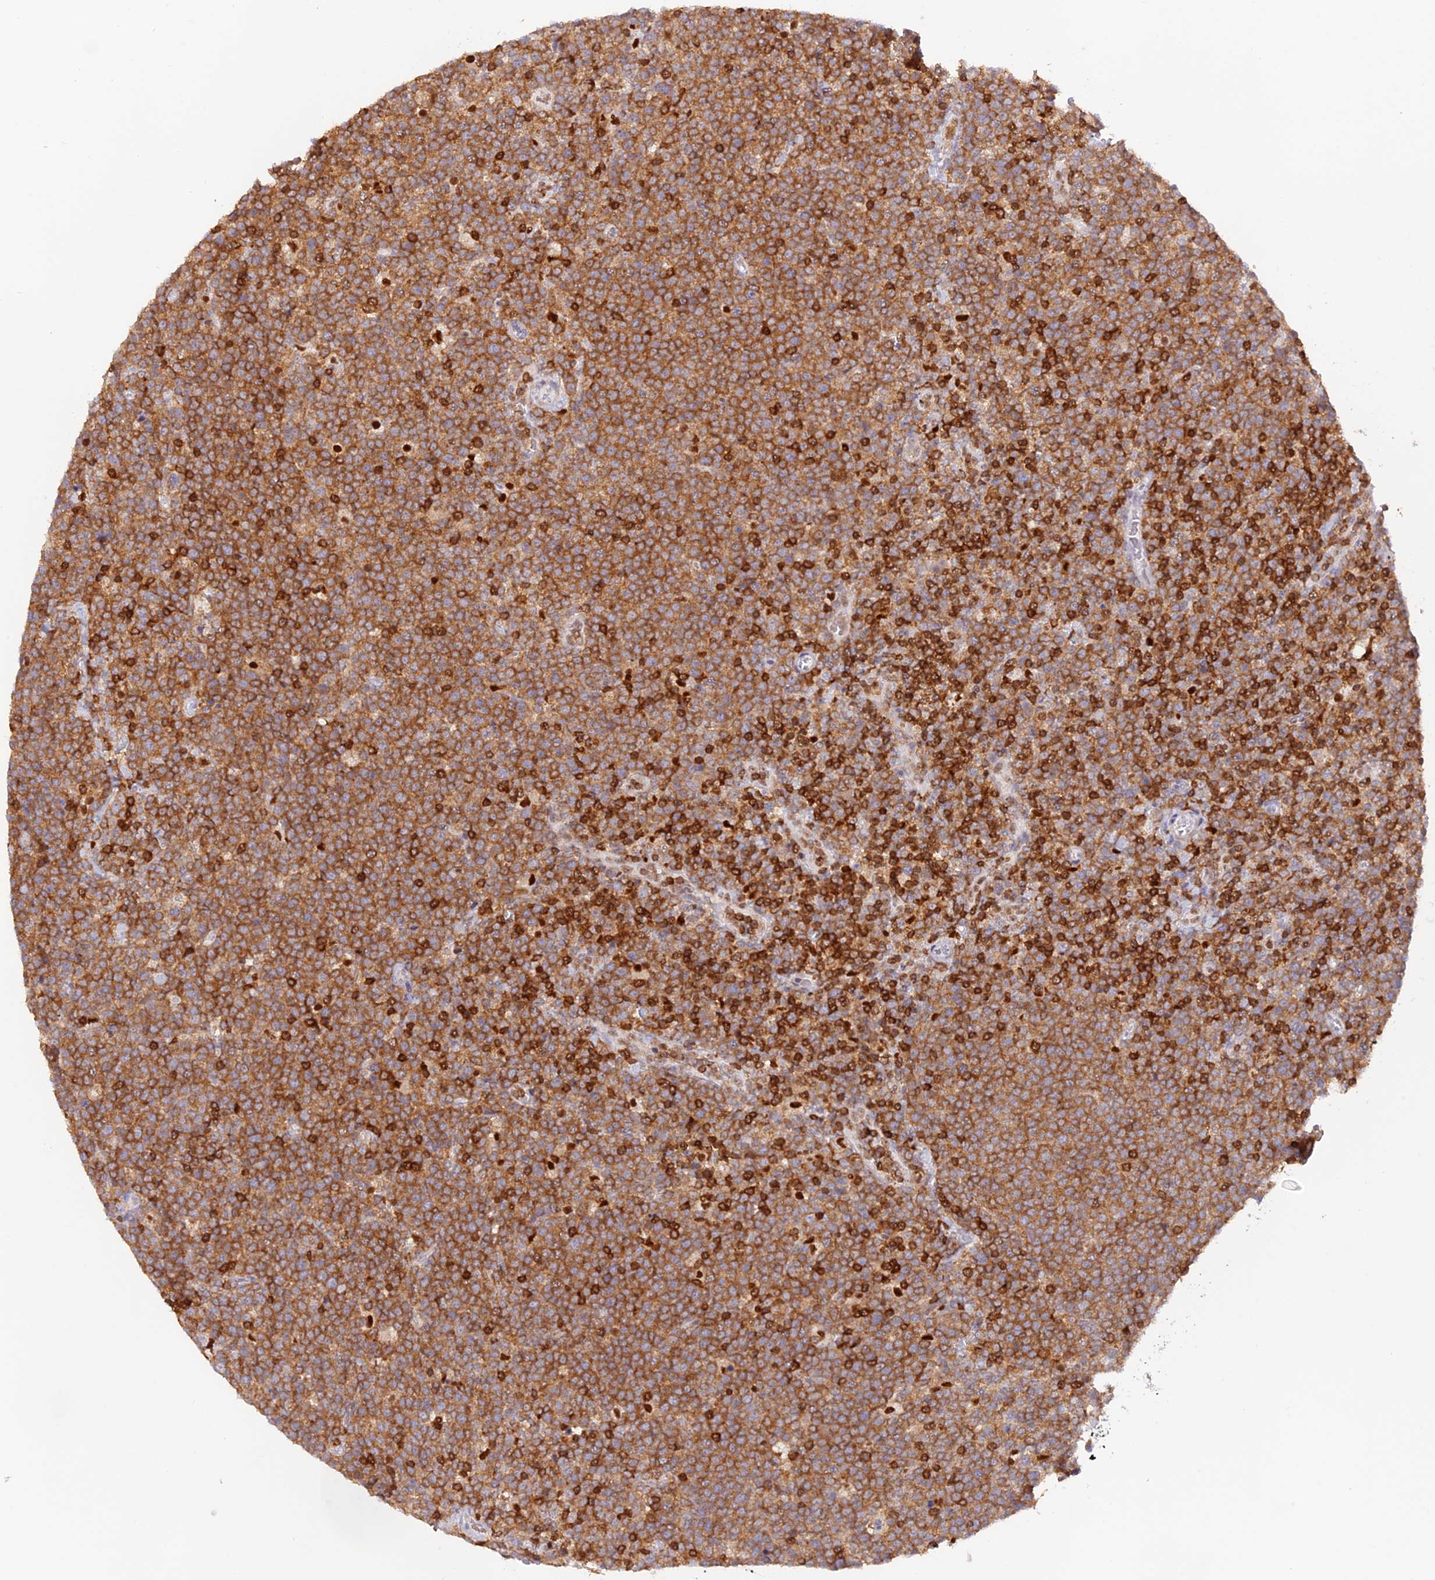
{"staining": {"intensity": "moderate", "quantity": ">75%", "location": "cytoplasmic/membranous"}, "tissue": "lymphoma", "cell_type": "Tumor cells", "image_type": "cancer", "snomed": [{"axis": "morphology", "description": "Malignant lymphoma, non-Hodgkin's type, High grade"}, {"axis": "topography", "description": "Lymph node"}], "caption": "Moderate cytoplasmic/membranous positivity for a protein is seen in approximately >75% of tumor cells of high-grade malignant lymphoma, non-Hodgkin's type using immunohistochemistry (IHC).", "gene": "DENND1C", "patient": {"sex": "male", "age": 61}}